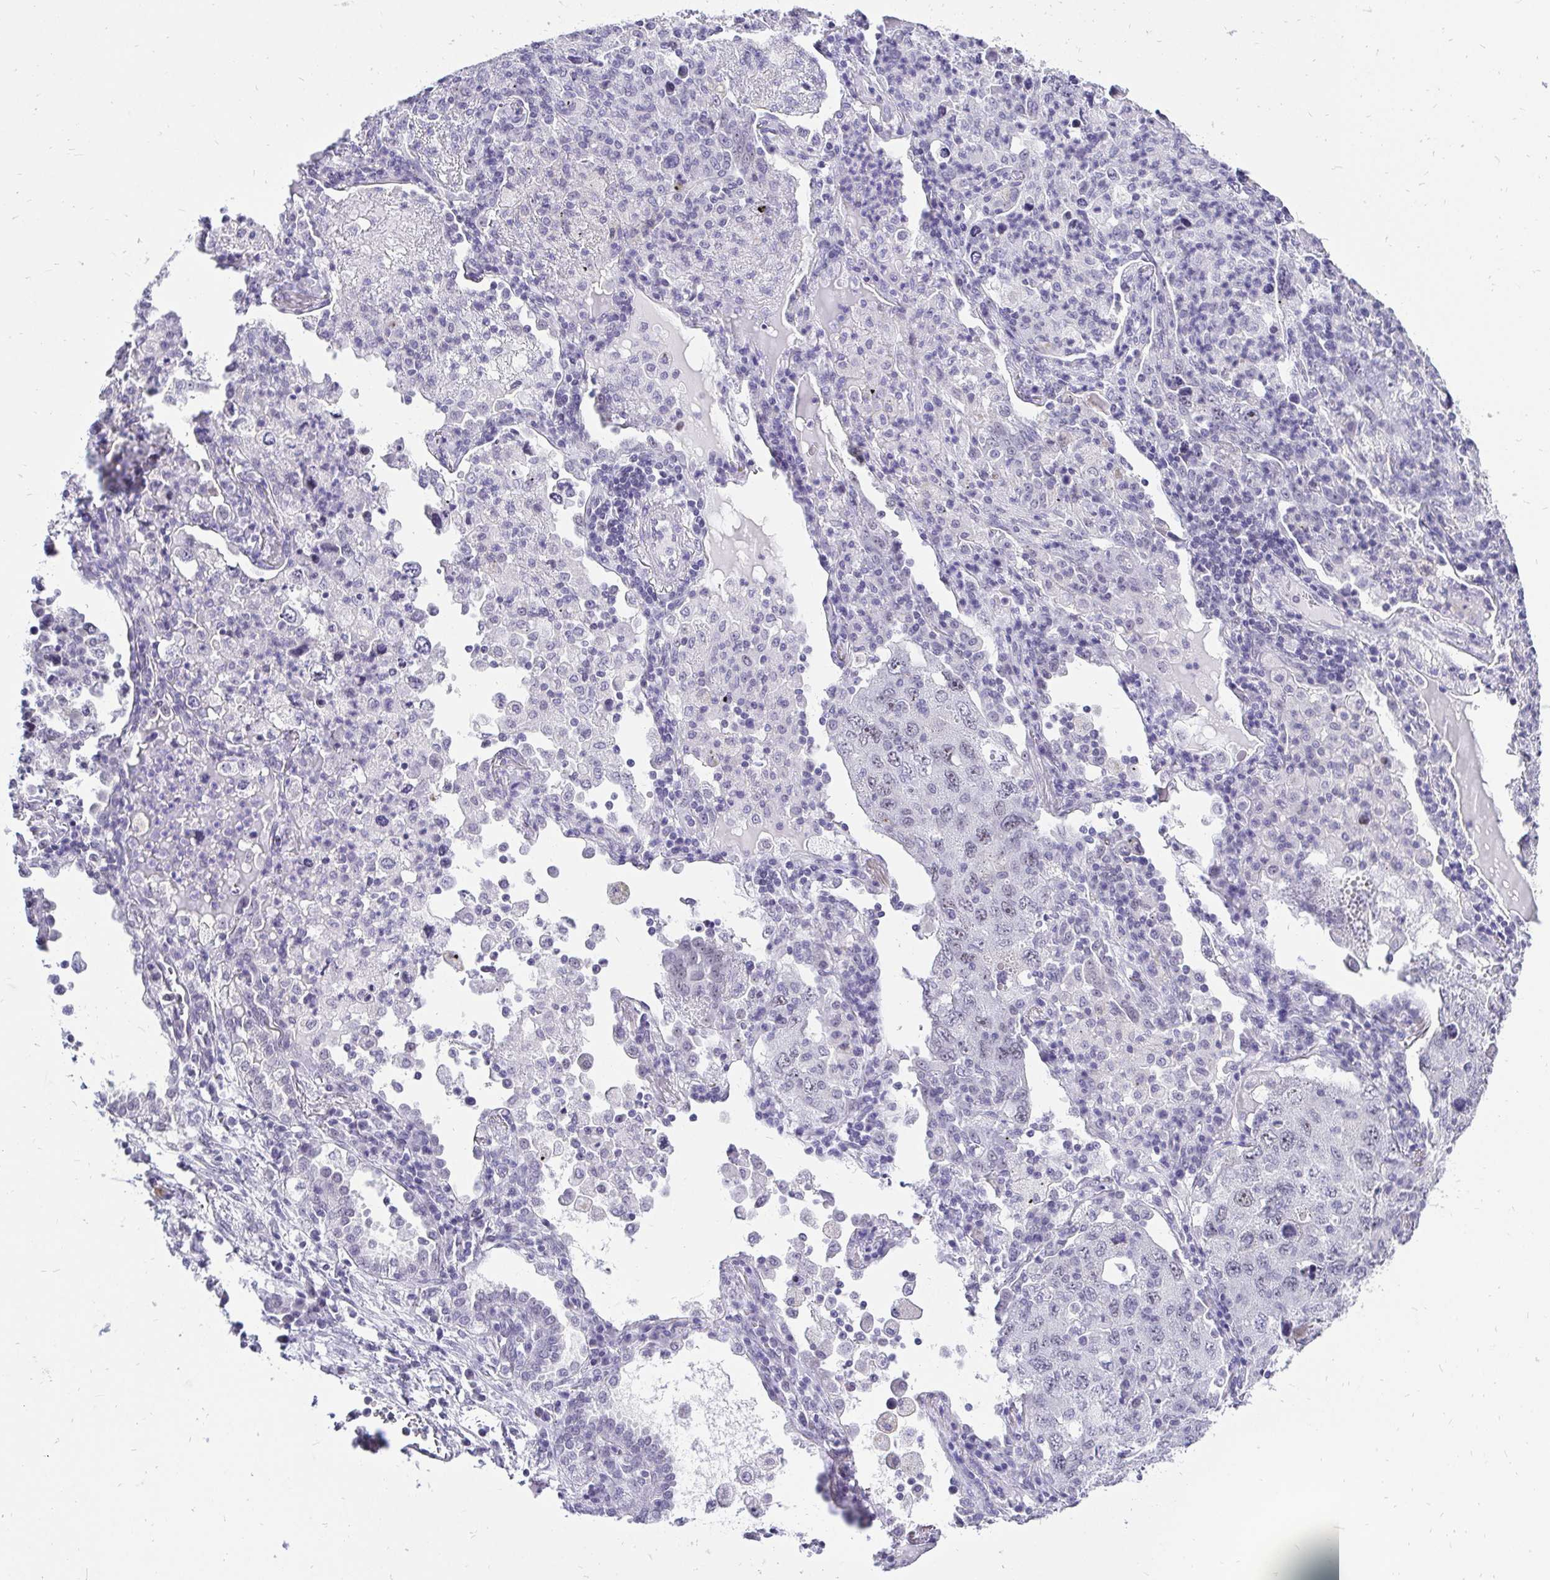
{"staining": {"intensity": "negative", "quantity": "none", "location": "none"}, "tissue": "lung cancer", "cell_type": "Tumor cells", "image_type": "cancer", "snomed": [{"axis": "morphology", "description": "Adenocarcinoma, NOS"}, {"axis": "topography", "description": "Lung"}], "caption": "High magnification brightfield microscopy of lung cancer (adenocarcinoma) stained with DAB (brown) and counterstained with hematoxylin (blue): tumor cells show no significant staining.", "gene": "ZNF860", "patient": {"sex": "female", "age": 57}}